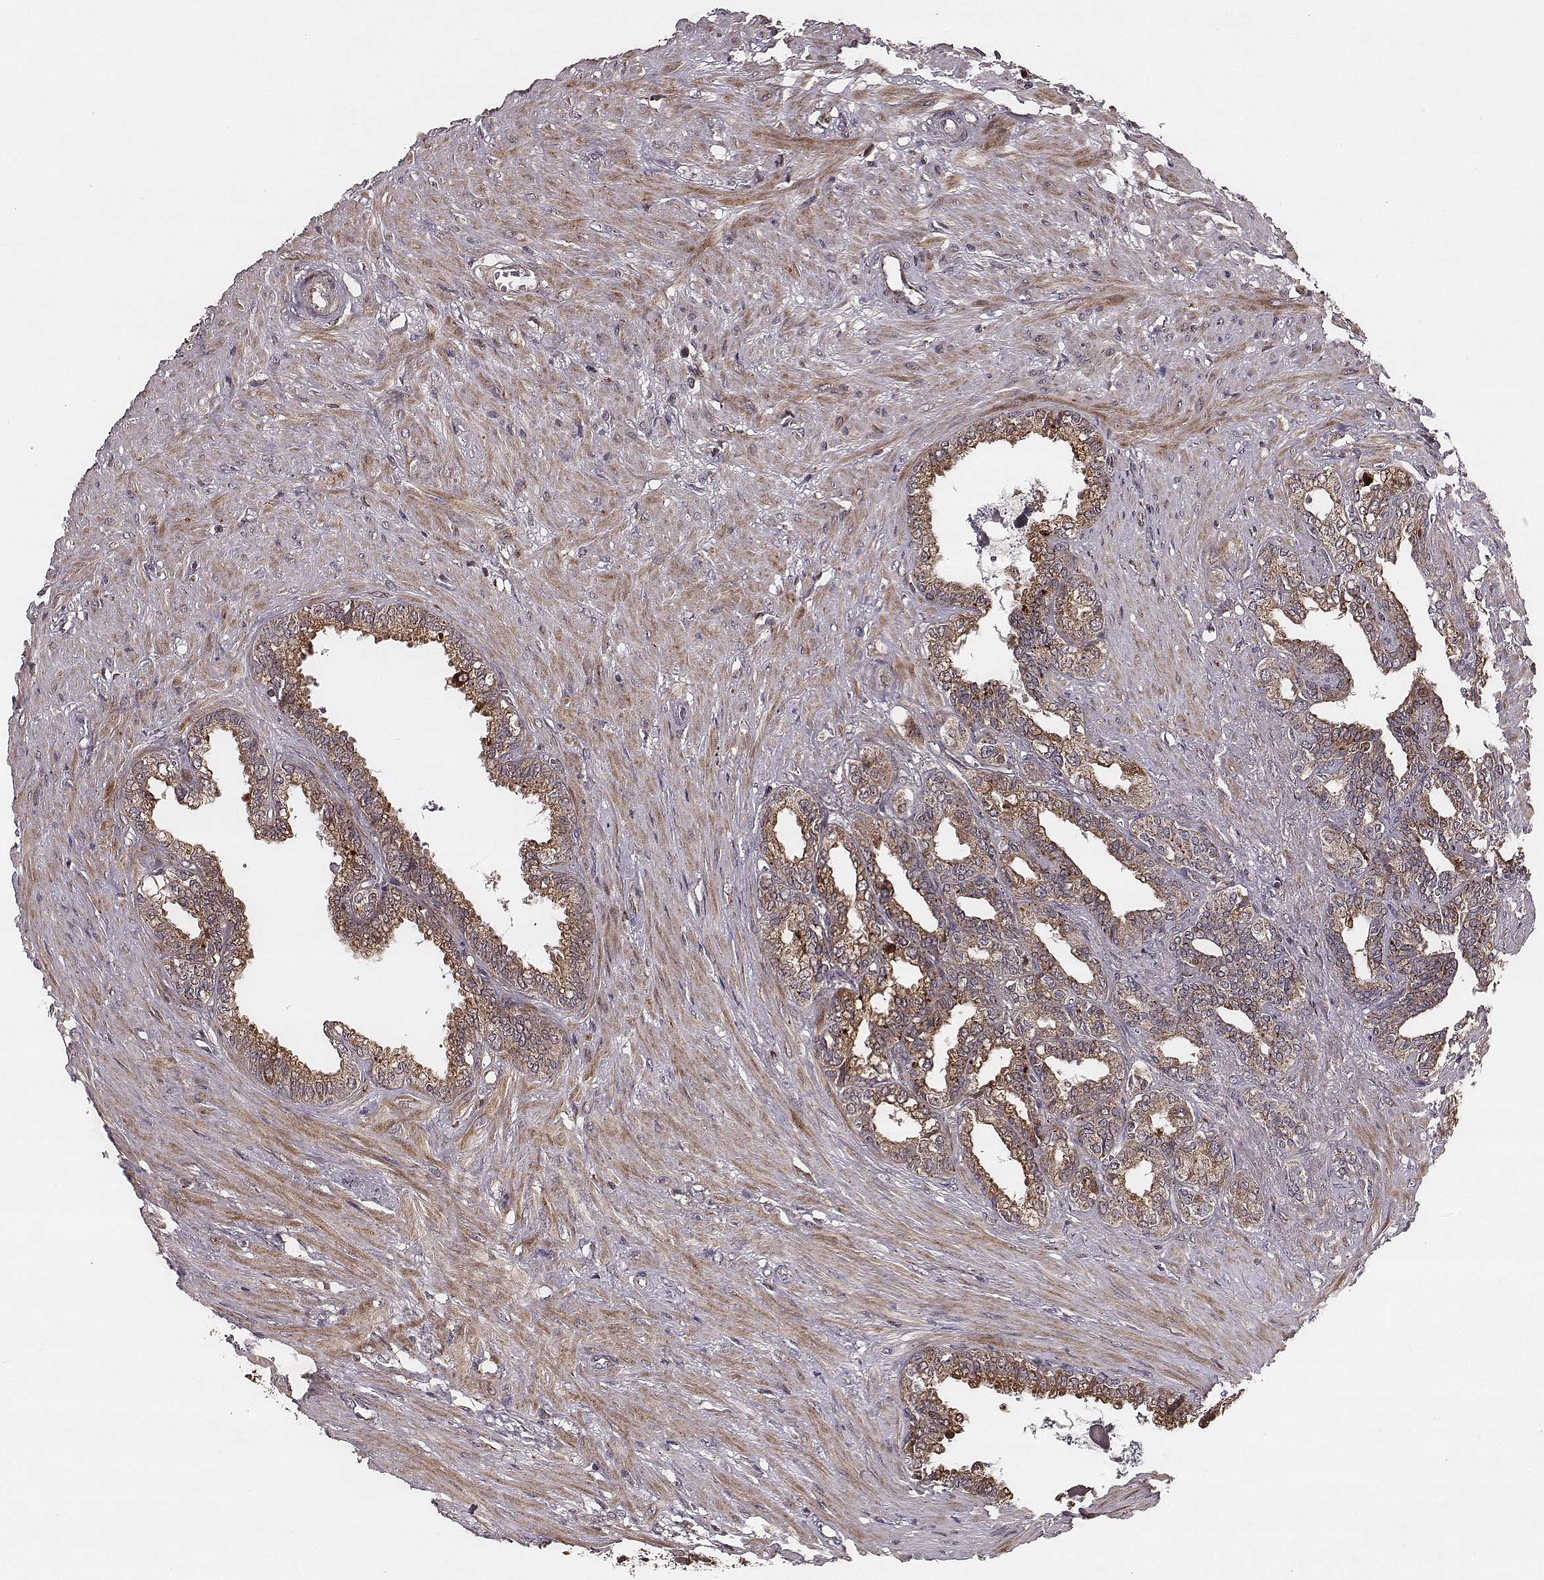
{"staining": {"intensity": "strong", "quantity": "25%-75%", "location": "cytoplasmic/membranous"}, "tissue": "seminal vesicle", "cell_type": "Glandular cells", "image_type": "normal", "snomed": [{"axis": "morphology", "description": "Normal tissue, NOS"}, {"axis": "morphology", "description": "Urothelial carcinoma, NOS"}, {"axis": "topography", "description": "Urinary bladder"}, {"axis": "topography", "description": "Seminal veicle"}], "caption": "Unremarkable seminal vesicle exhibits strong cytoplasmic/membranous staining in approximately 25%-75% of glandular cells.", "gene": "ZDHHC21", "patient": {"sex": "male", "age": 76}}